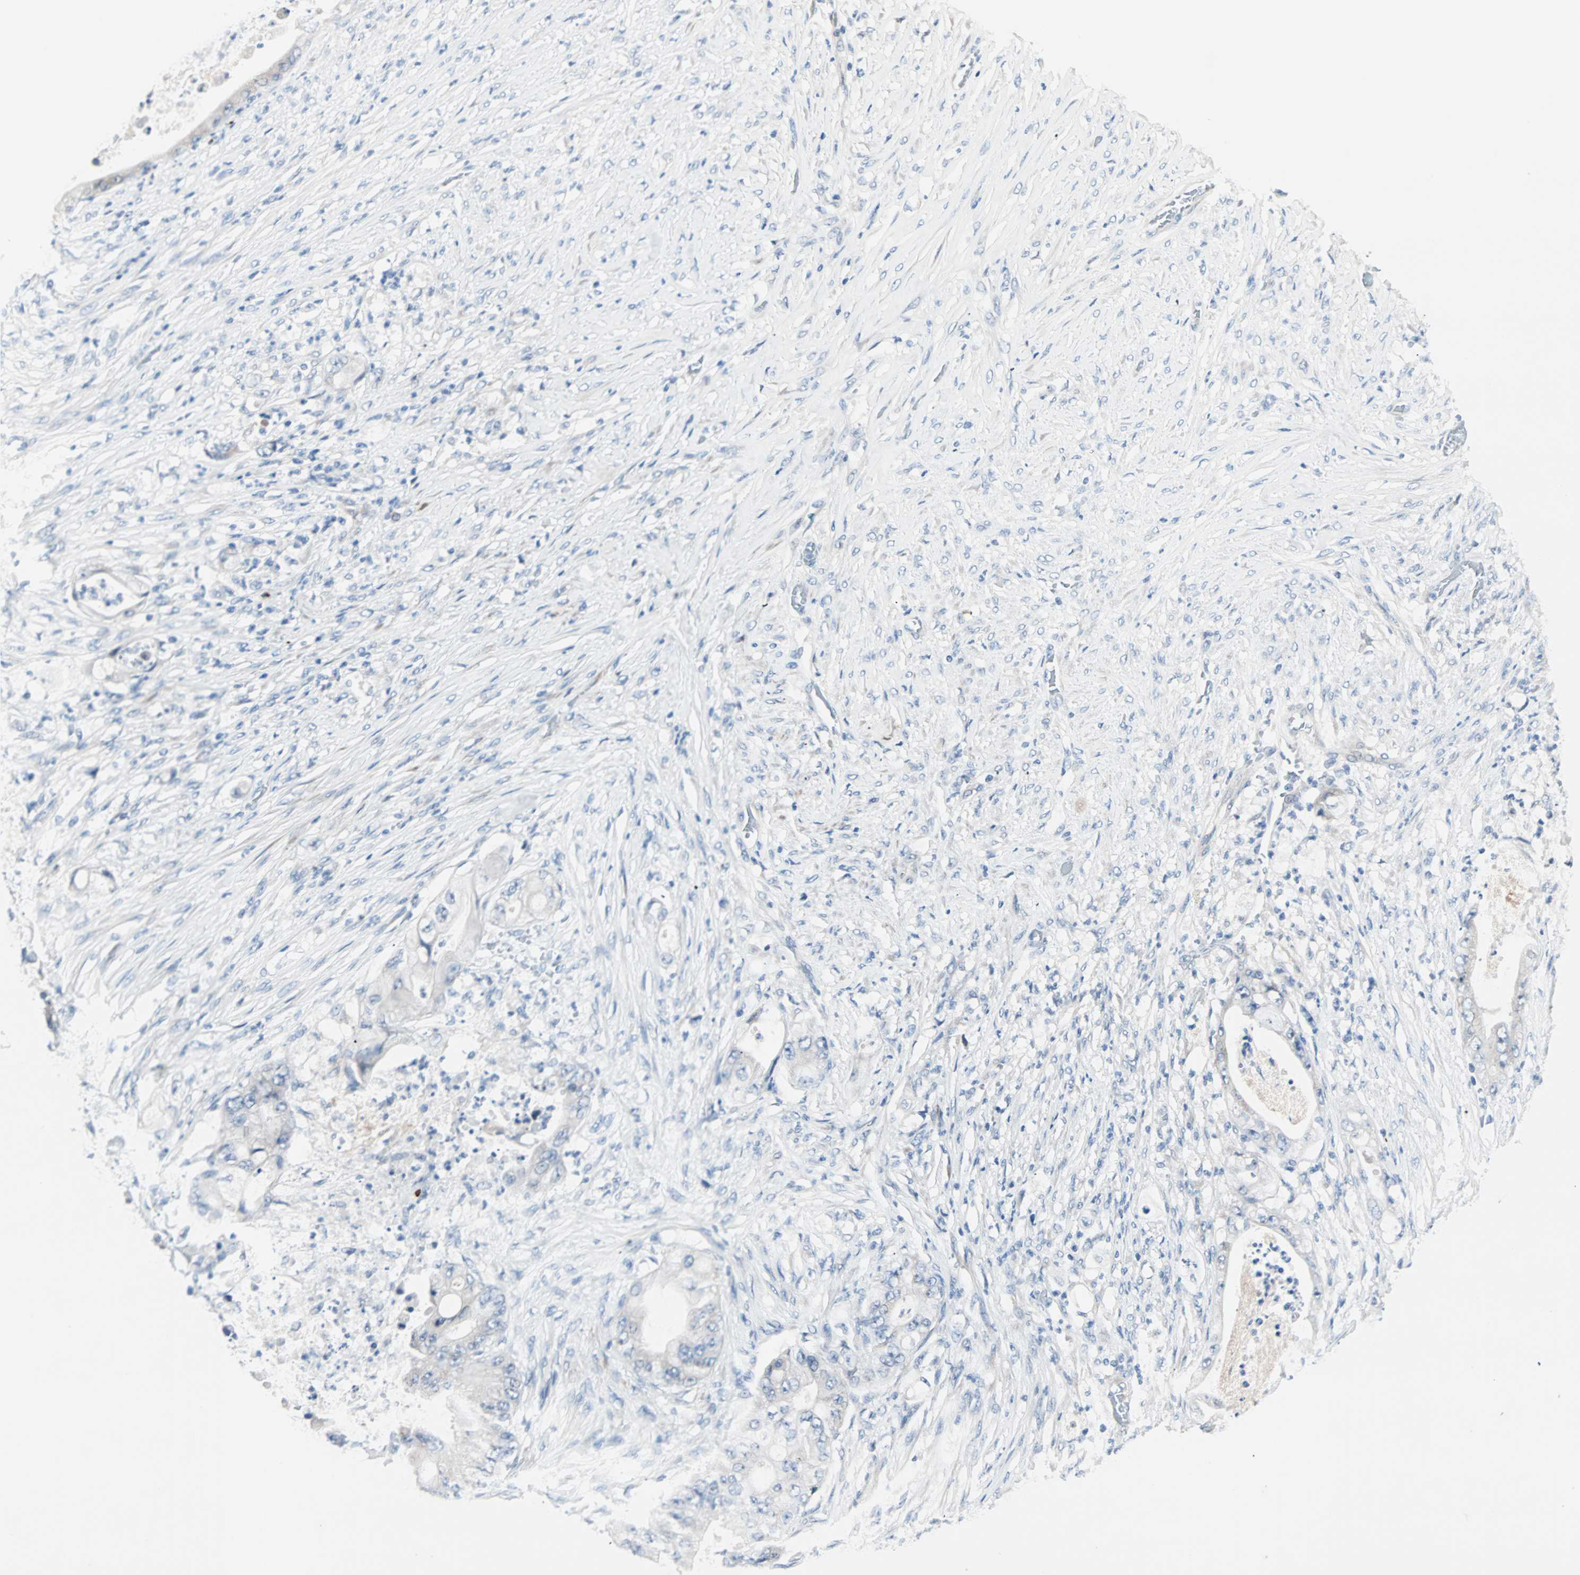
{"staining": {"intensity": "negative", "quantity": "none", "location": "none"}, "tissue": "stomach cancer", "cell_type": "Tumor cells", "image_type": "cancer", "snomed": [{"axis": "morphology", "description": "Adenocarcinoma, NOS"}, {"axis": "topography", "description": "Stomach"}], "caption": "This histopathology image is of stomach cancer stained with immunohistochemistry to label a protein in brown with the nuclei are counter-stained blue. There is no expression in tumor cells.", "gene": "NEFH", "patient": {"sex": "female", "age": 73}}